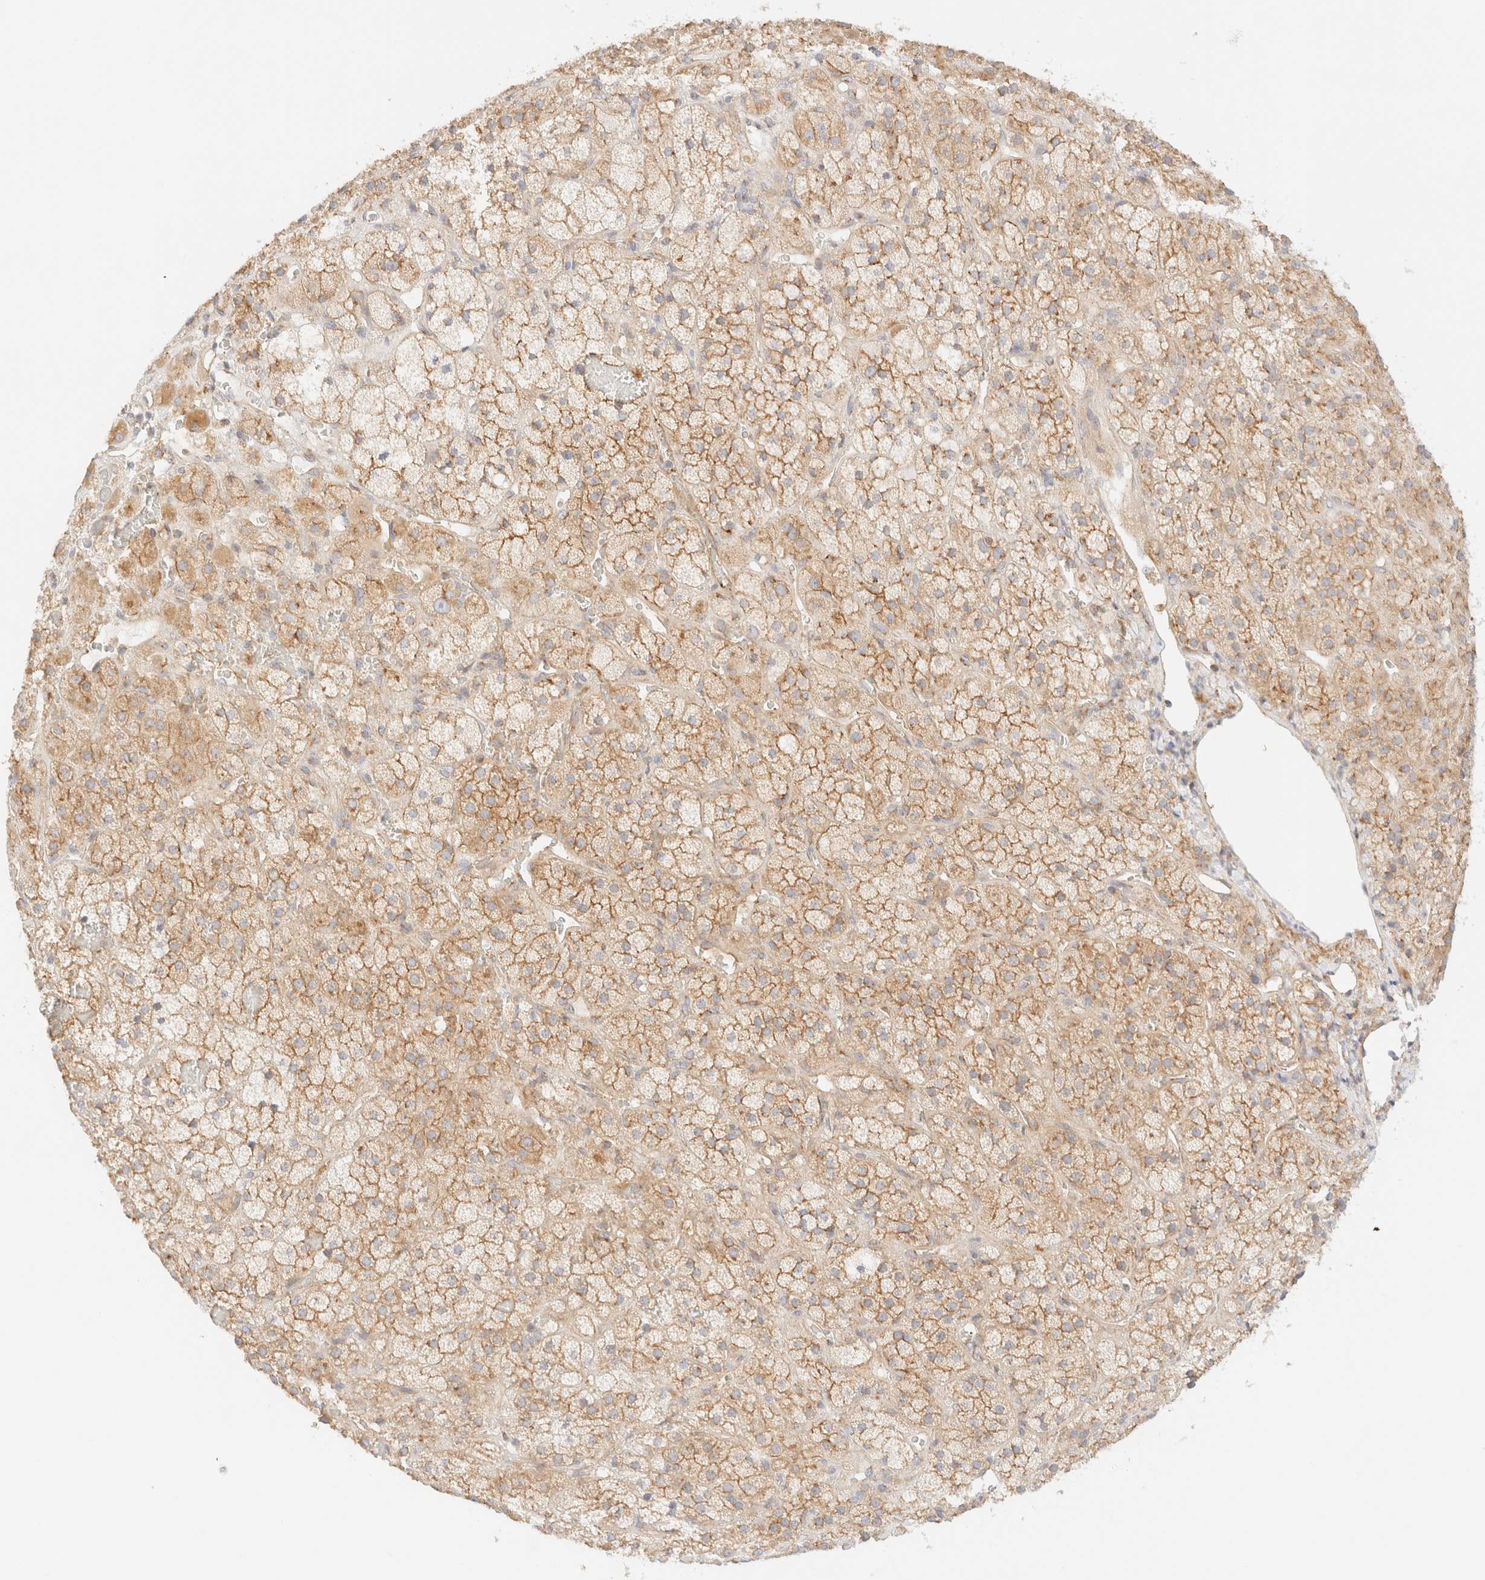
{"staining": {"intensity": "moderate", "quantity": "25%-75%", "location": "cytoplasmic/membranous"}, "tissue": "adrenal gland", "cell_type": "Glandular cells", "image_type": "normal", "snomed": [{"axis": "morphology", "description": "Normal tissue, NOS"}, {"axis": "topography", "description": "Adrenal gland"}], "caption": "Immunohistochemistry micrograph of unremarkable adrenal gland: adrenal gland stained using IHC reveals medium levels of moderate protein expression localized specifically in the cytoplasmic/membranous of glandular cells, appearing as a cytoplasmic/membranous brown color.", "gene": "MYO10", "patient": {"sex": "male", "age": 57}}